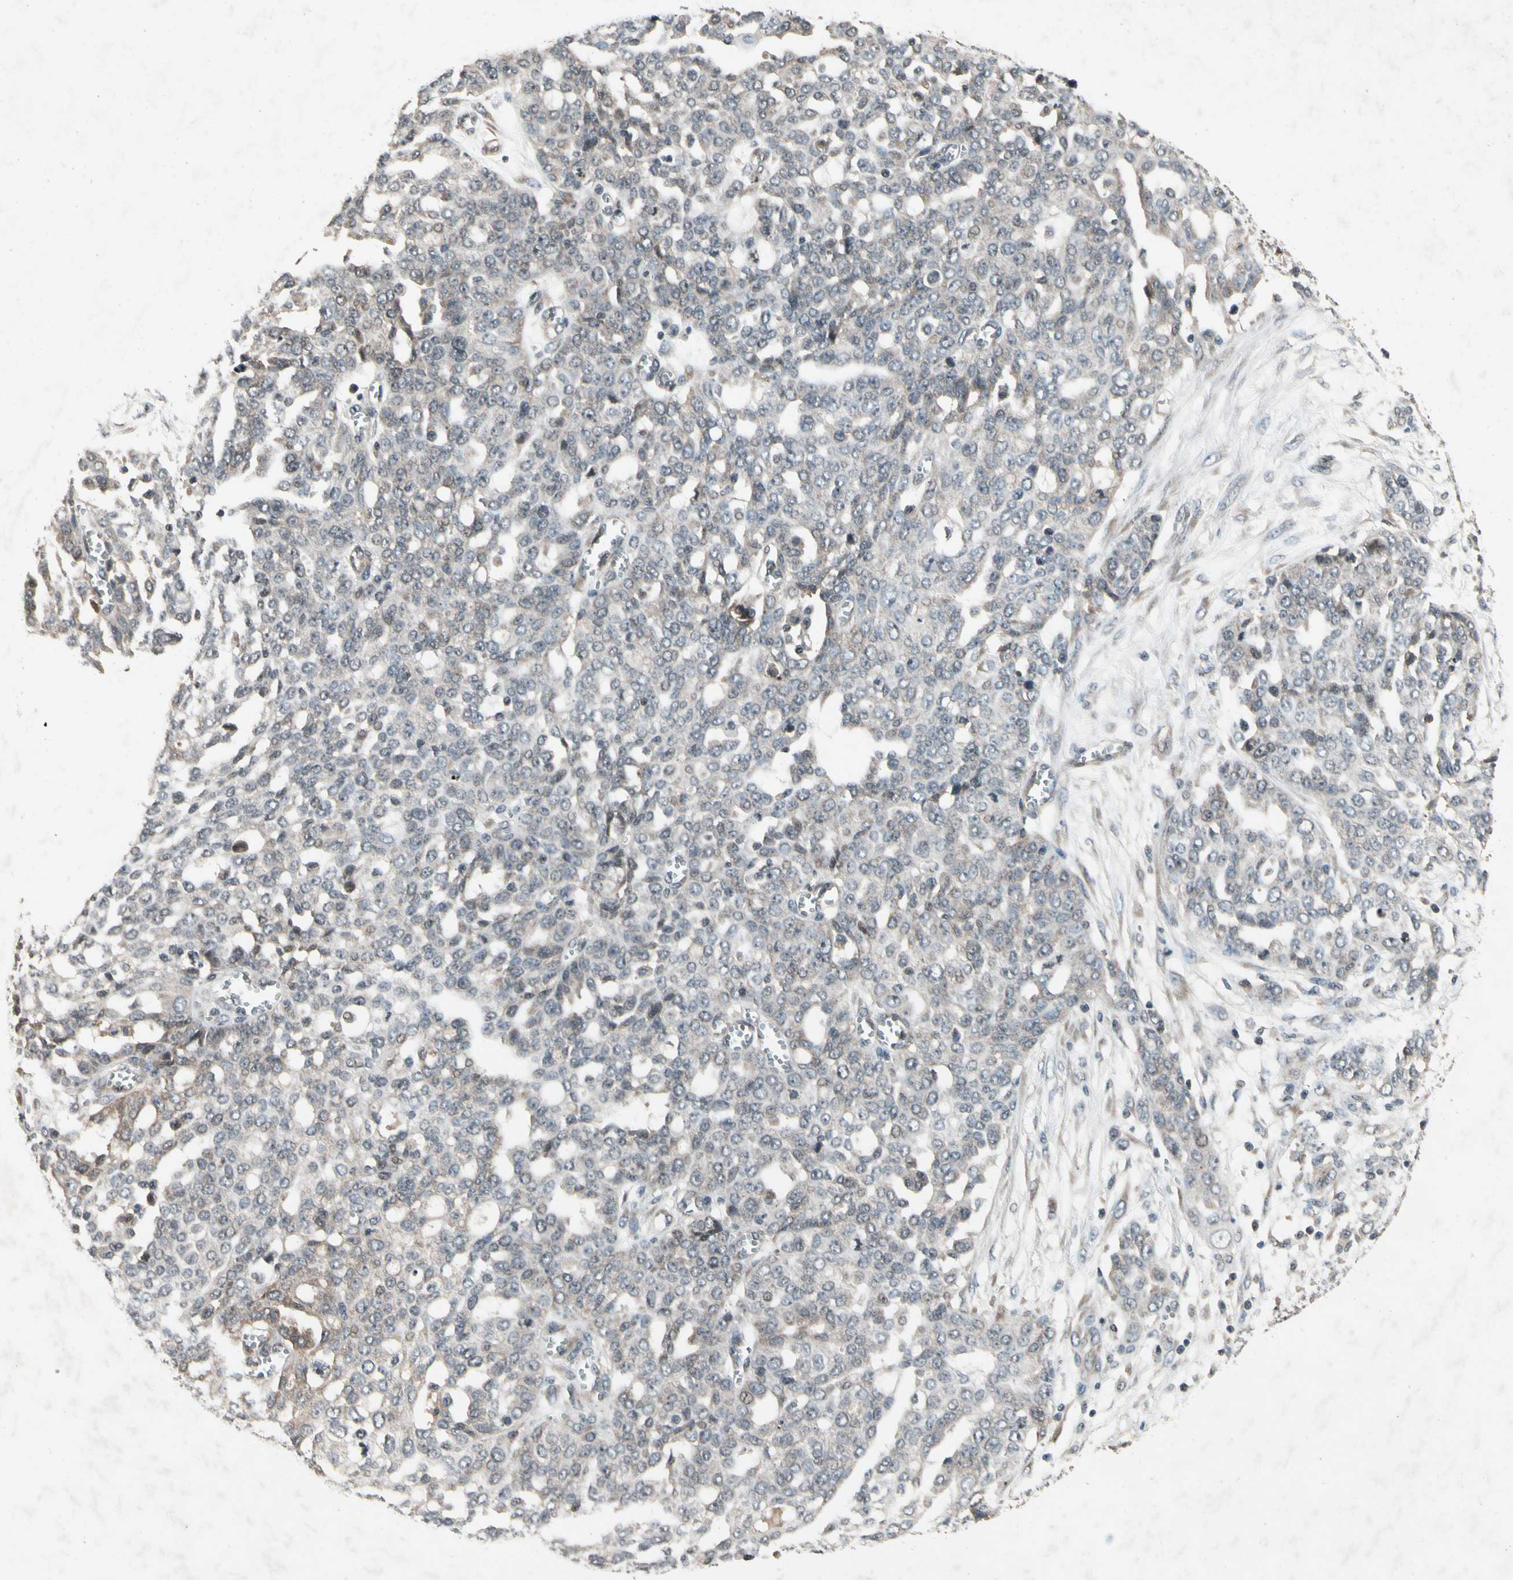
{"staining": {"intensity": "weak", "quantity": "<25%", "location": "cytoplasmic/membranous"}, "tissue": "ovarian cancer", "cell_type": "Tumor cells", "image_type": "cancer", "snomed": [{"axis": "morphology", "description": "Cystadenocarcinoma, serous, NOS"}, {"axis": "topography", "description": "Soft tissue"}, {"axis": "topography", "description": "Ovary"}], "caption": "An immunohistochemistry micrograph of ovarian cancer (serous cystadenocarcinoma) is shown. There is no staining in tumor cells of ovarian cancer (serous cystadenocarcinoma).", "gene": "DPY19L3", "patient": {"sex": "female", "age": 57}}